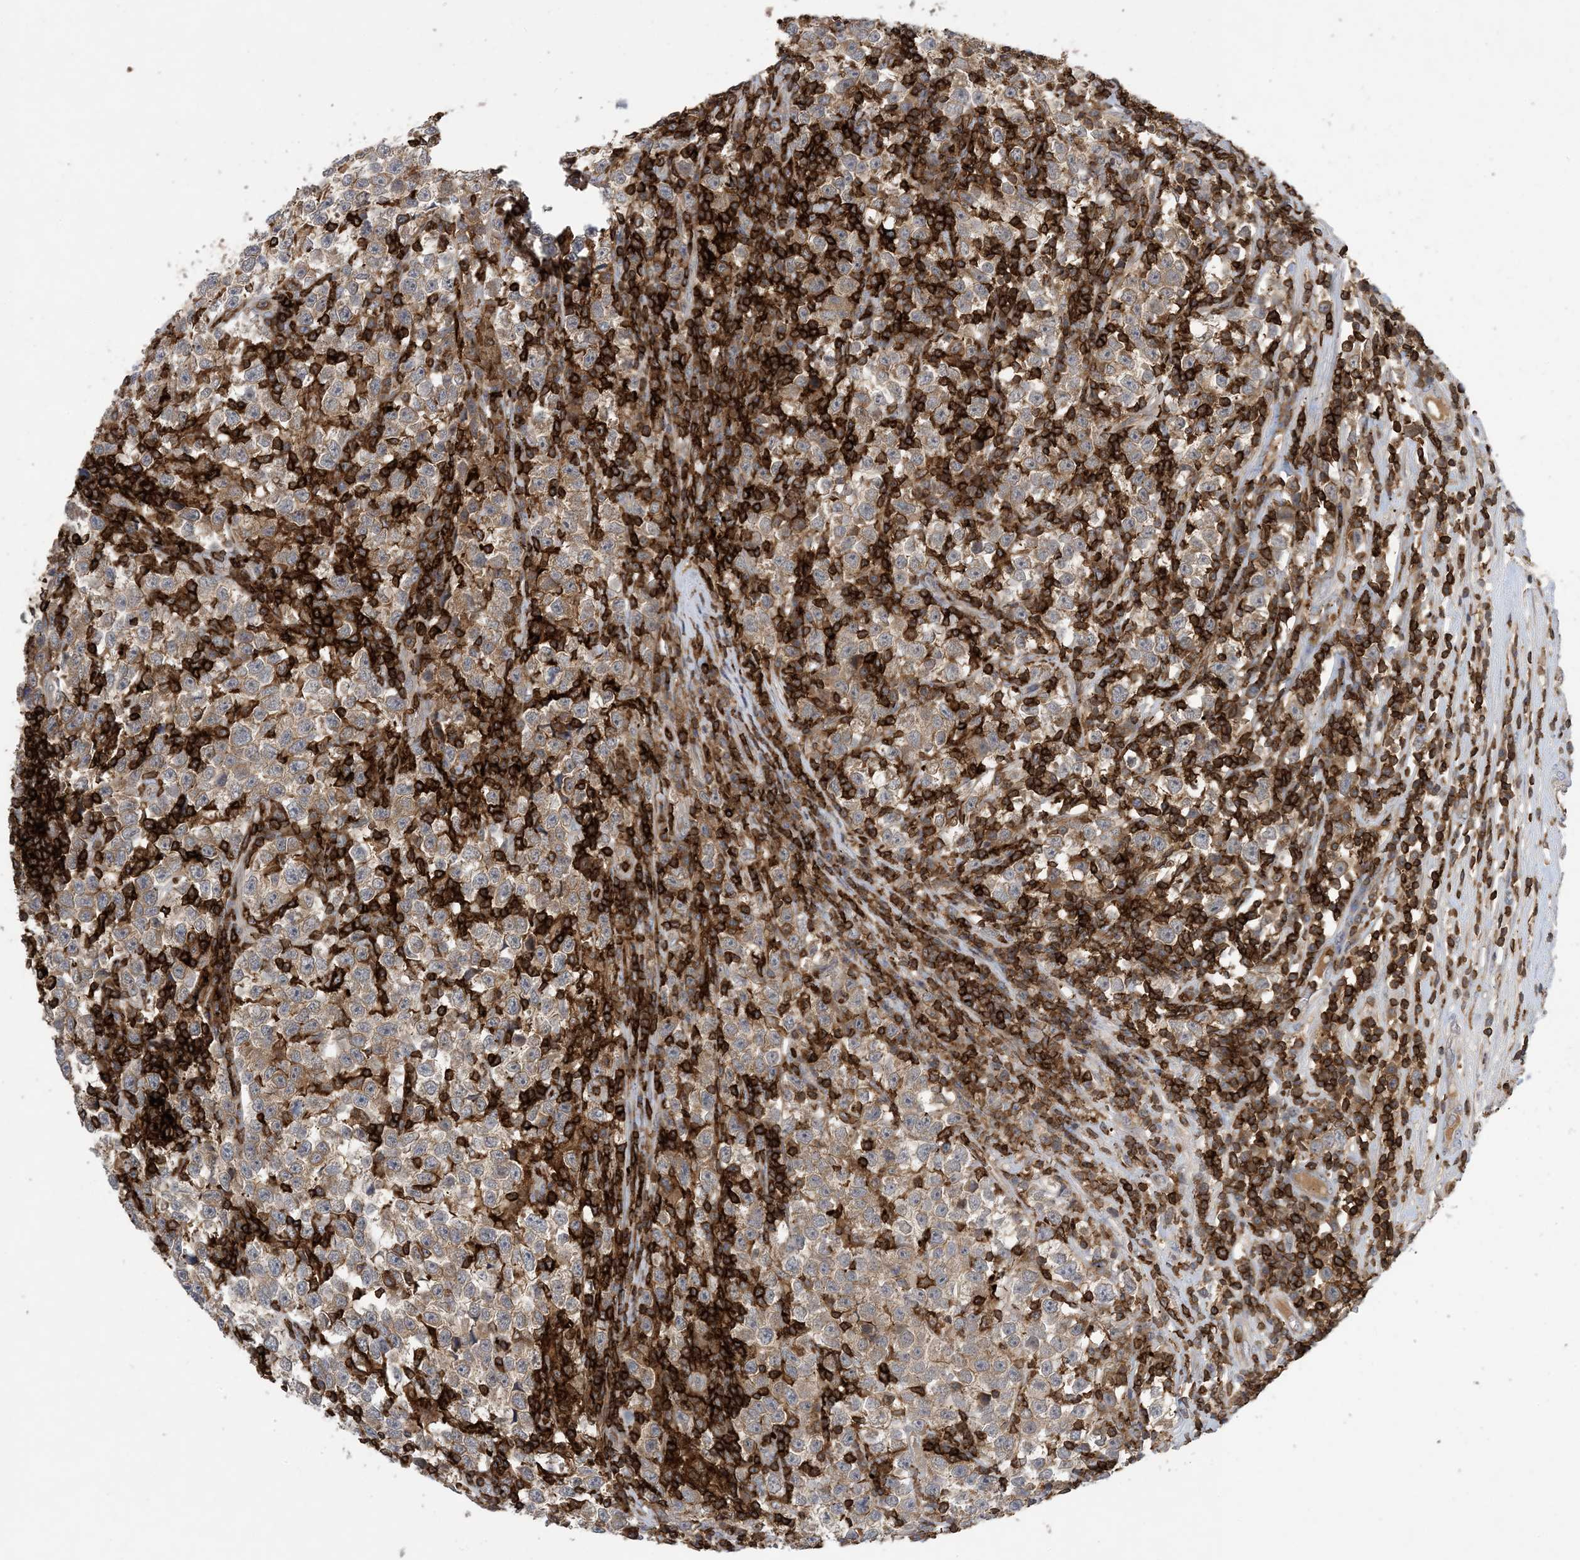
{"staining": {"intensity": "weak", "quantity": ">75%", "location": "cytoplasmic/membranous"}, "tissue": "testis cancer", "cell_type": "Tumor cells", "image_type": "cancer", "snomed": [{"axis": "morphology", "description": "Normal tissue, NOS"}, {"axis": "morphology", "description": "Seminoma, NOS"}, {"axis": "topography", "description": "Testis"}], "caption": "Testis cancer stained with DAB immunohistochemistry (IHC) exhibits low levels of weak cytoplasmic/membranous staining in about >75% of tumor cells. Immunohistochemistry stains the protein of interest in brown and the nuclei are stained blue.", "gene": "AK9", "patient": {"sex": "male", "age": 43}}